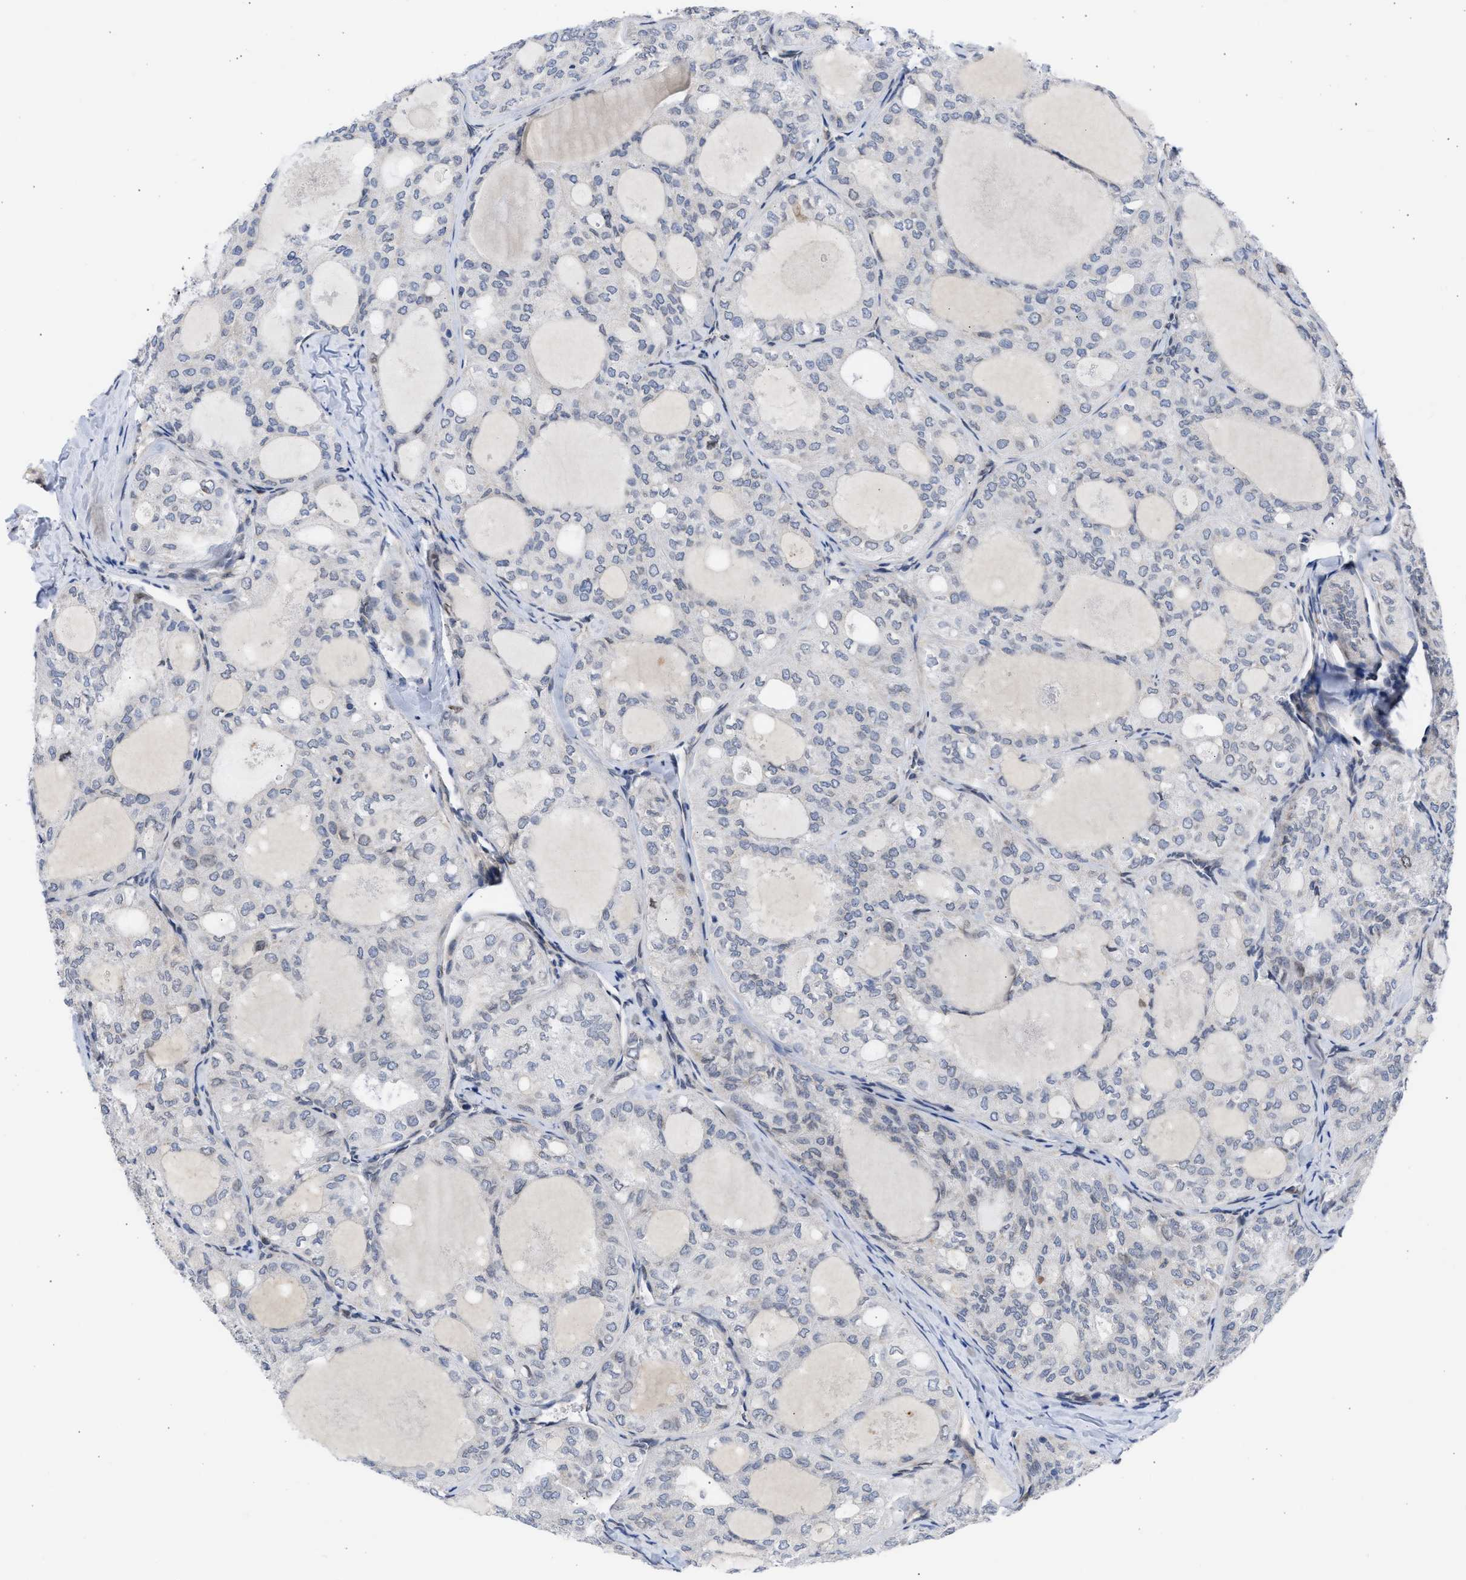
{"staining": {"intensity": "negative", "quantity": "none", "location": "none"}, "tissue": "thyroid cancer", "cell_type": "Tumor cells", "image_type": "cancer", "snomed": [{"axis": "morphology", "description": "Follicular adenoma carcinoma, NOS"}, {"axis": "topography", "description": "Thyroid gland"}], "caption": "A histopathology image of human thyroid cancer (follicular adenoma carcinoma) is negative for staining in tumor cells.", "gene": "NUP35", "patient": {"sex": "male", "age": 75}}